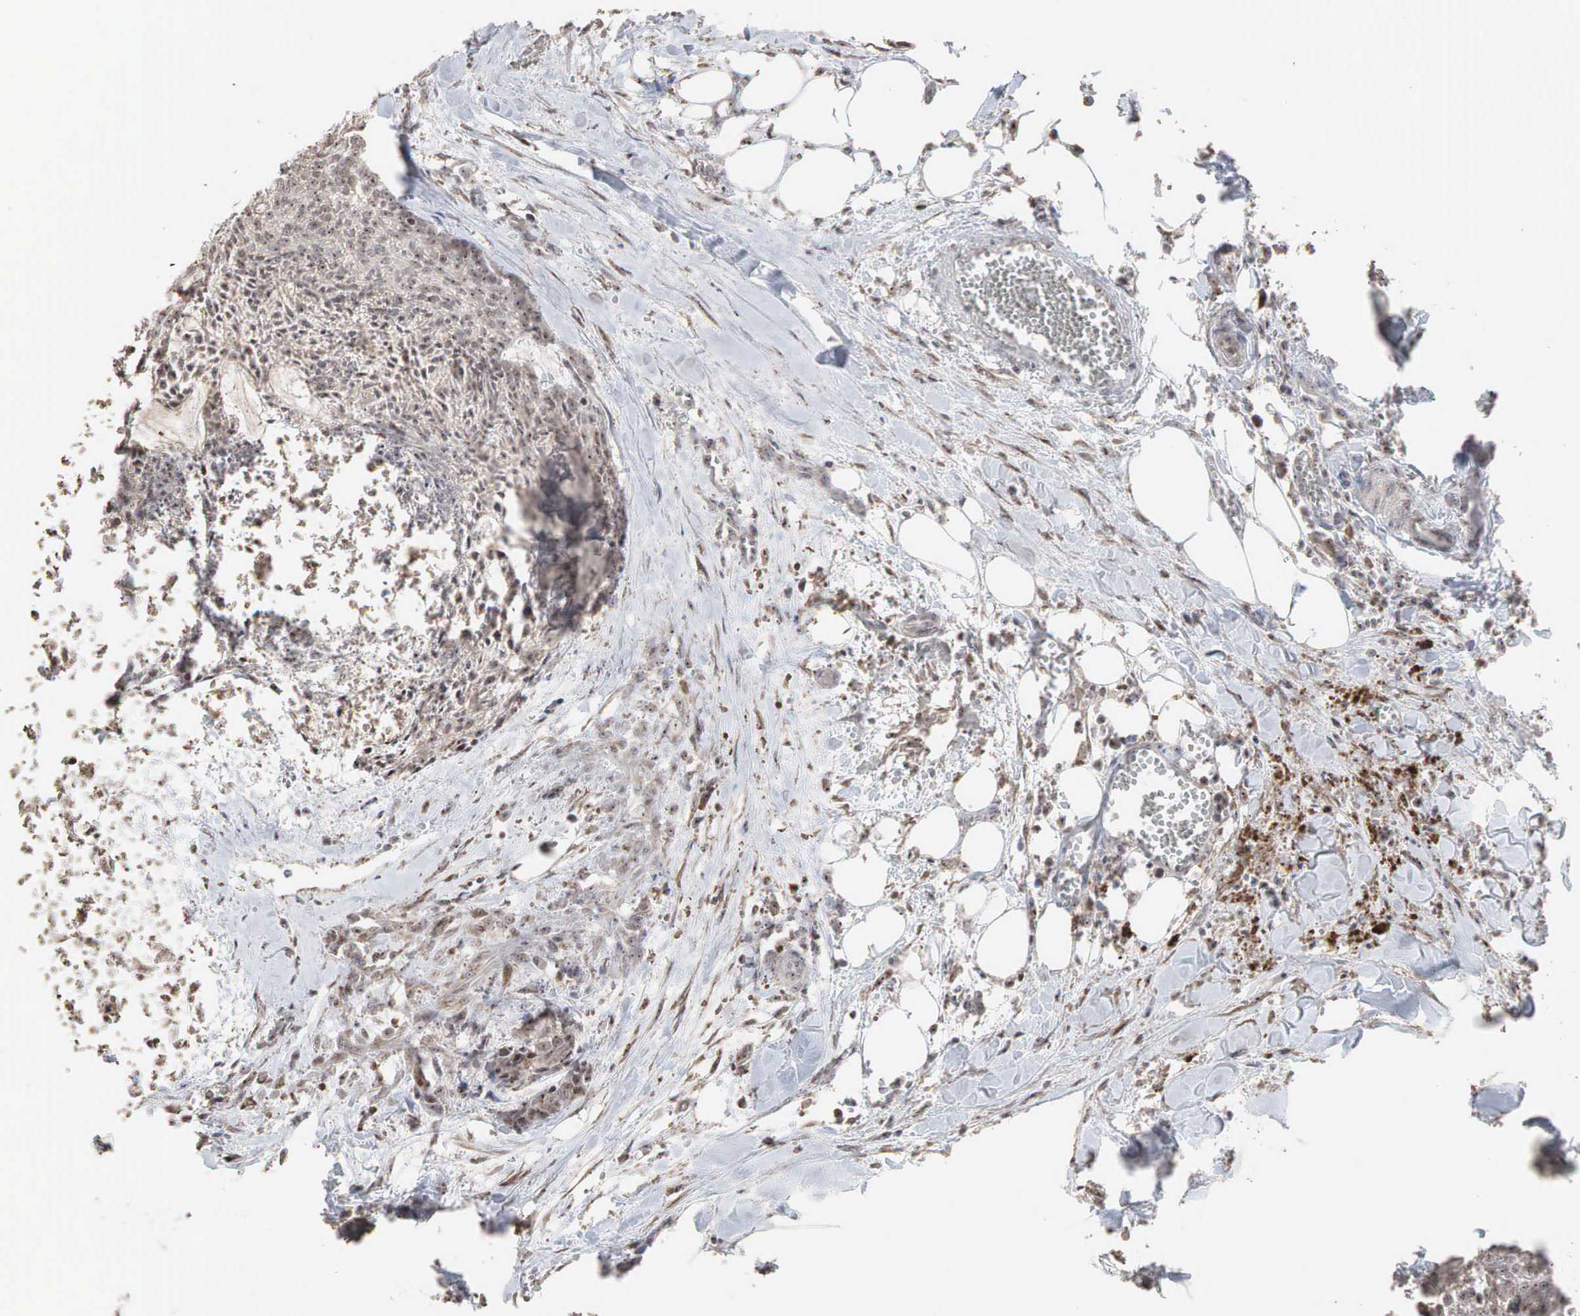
{"staining": {"intensity": "strong", "quantity": ">75%", "location": "cytoplasmic/membranous,nuclear"}, "tissue": "head and neck cancer", "cell_type": "Tumor cells", "image_type": "cancer", "snomed": [{"axis": "morphology", "description": "Squamous cell carcinoma, NOS"}, {"axis": "topography", "description": "Salivary gland"}, {"axis": "topography", "description": "Head-Neck"}], "caption": "The histopathology image shows staining of head and neck cancer, revealing strong cytoplasmic/membranous and nuclear protein positivity (brown color) within tumor cells.", "gene": "DKC1", "patient": {"sex": "male", "age": 70}}